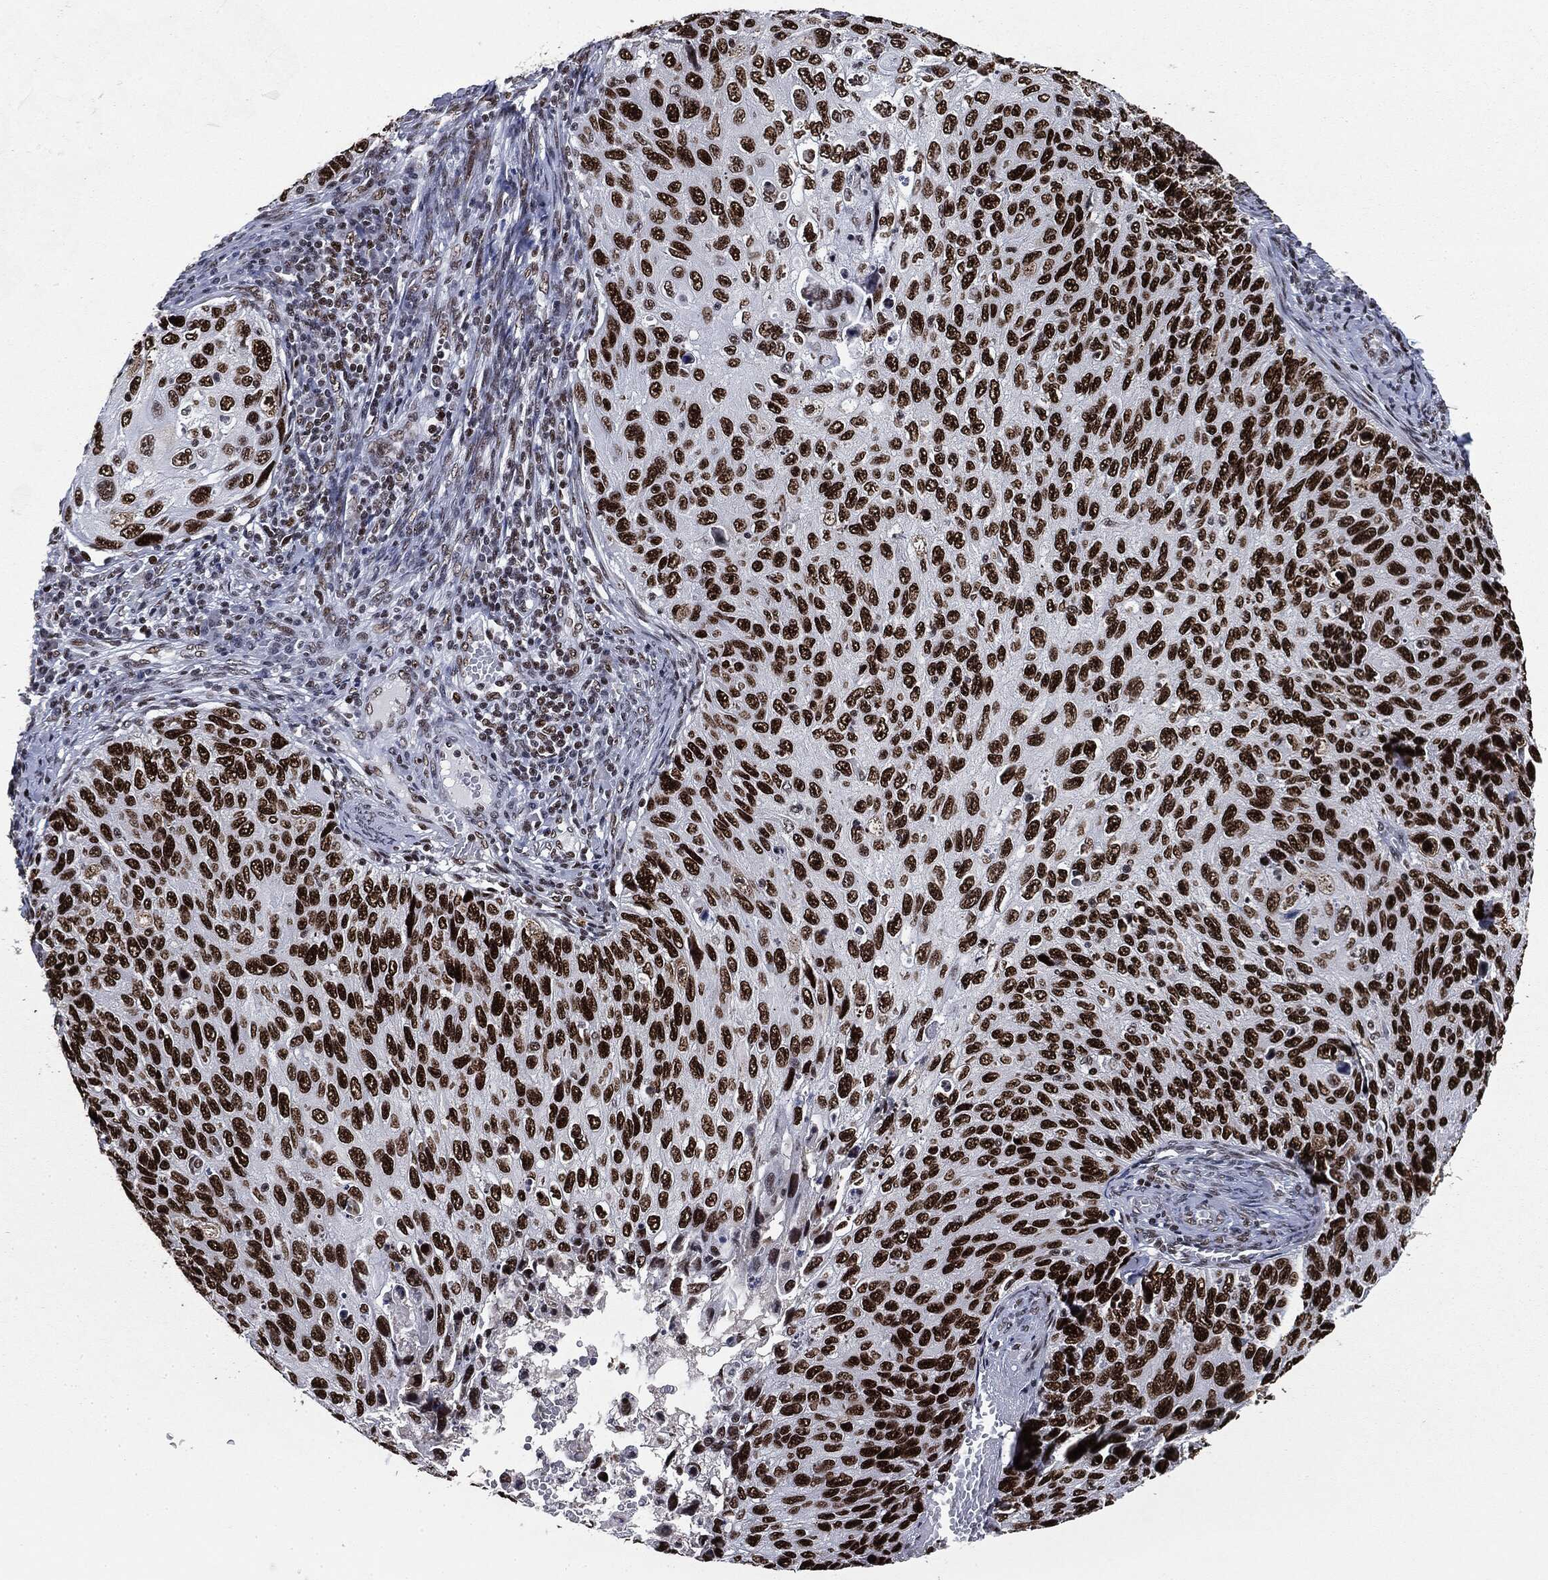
{"staining": {"intensity": "strong", "quantity": ">75%", "location": "nuclear"}, "tissue": "cervical cancer", "cell_type": "Tumor cells", "image_type": "cancer", "snomed": [{"axis": "morphology", "description": "Squamous cell carcinoma, NOS"}, {"axis": "topography", "description": "Cervix"}], "caption": "Protein expression analysis of human cervical squamous cell carcinoma reveals strong nuclear expression in approximately >75% of tumor cells. (DAB = brown stain, brightfield microscopy at high magnification).", "gene": "MSH2", "patient": {"sex": "female", "age": 70}}